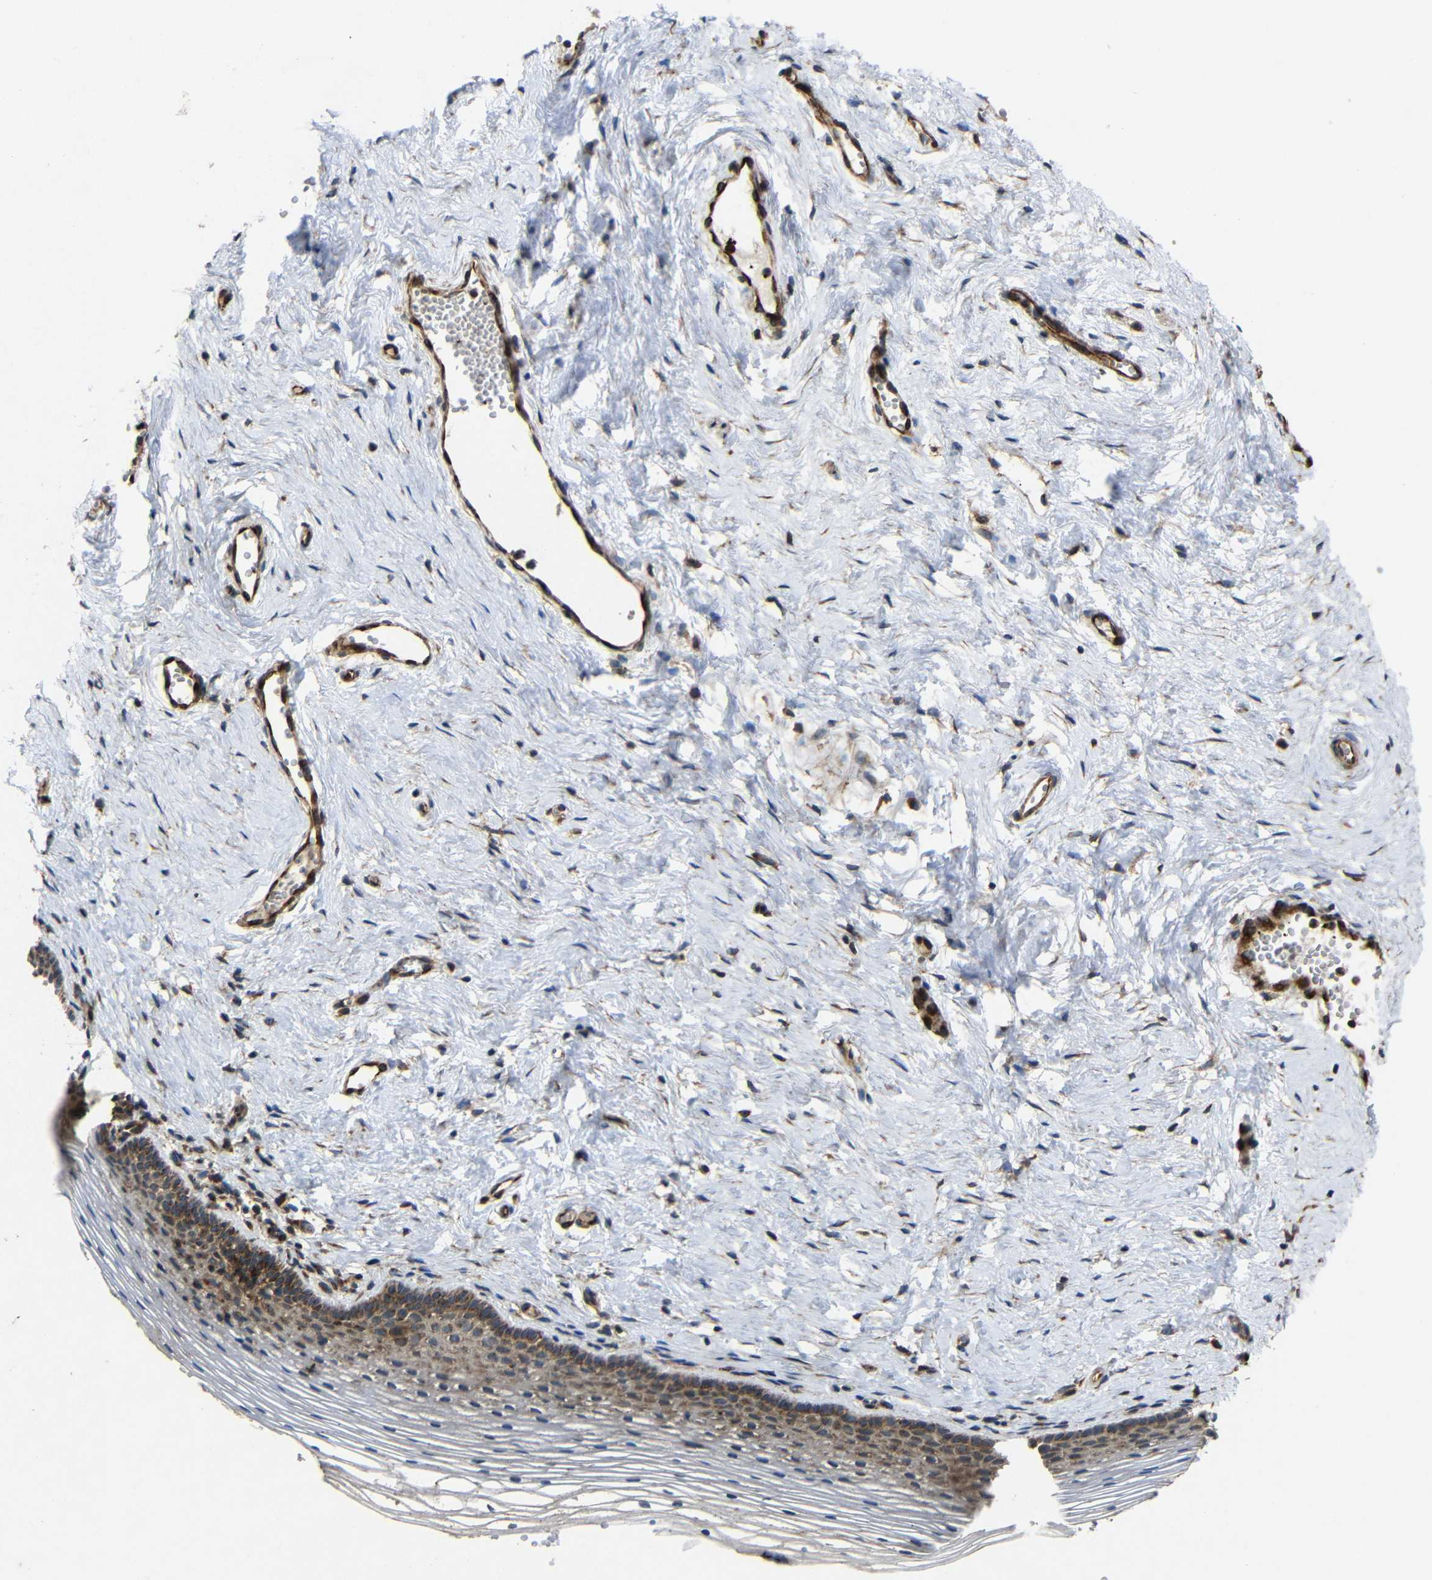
{"staining": {"intensity": "moderate", "quantity": "<25%", "location": "cytoplasmic/membranous"}, "tissue": "vagina", "cell_type": "Squamous epithelial cells", "image_type": "normal", "snomed": [{"axis": "morphology", "description": "Normal tissue, NOS"}, {"axis": "topography", "description": "Vagina"}], "caption": "Vagina stained with DAB (3,3'-diaminobenzidine) immunohistochemistry (IHC) exhibits low levels of moderate cytoplasmic/membranous staining in about <25% of squamous epithelial cells.", "gene": "EIF2S1", "patient": {"sex": "female", "age": 32}}